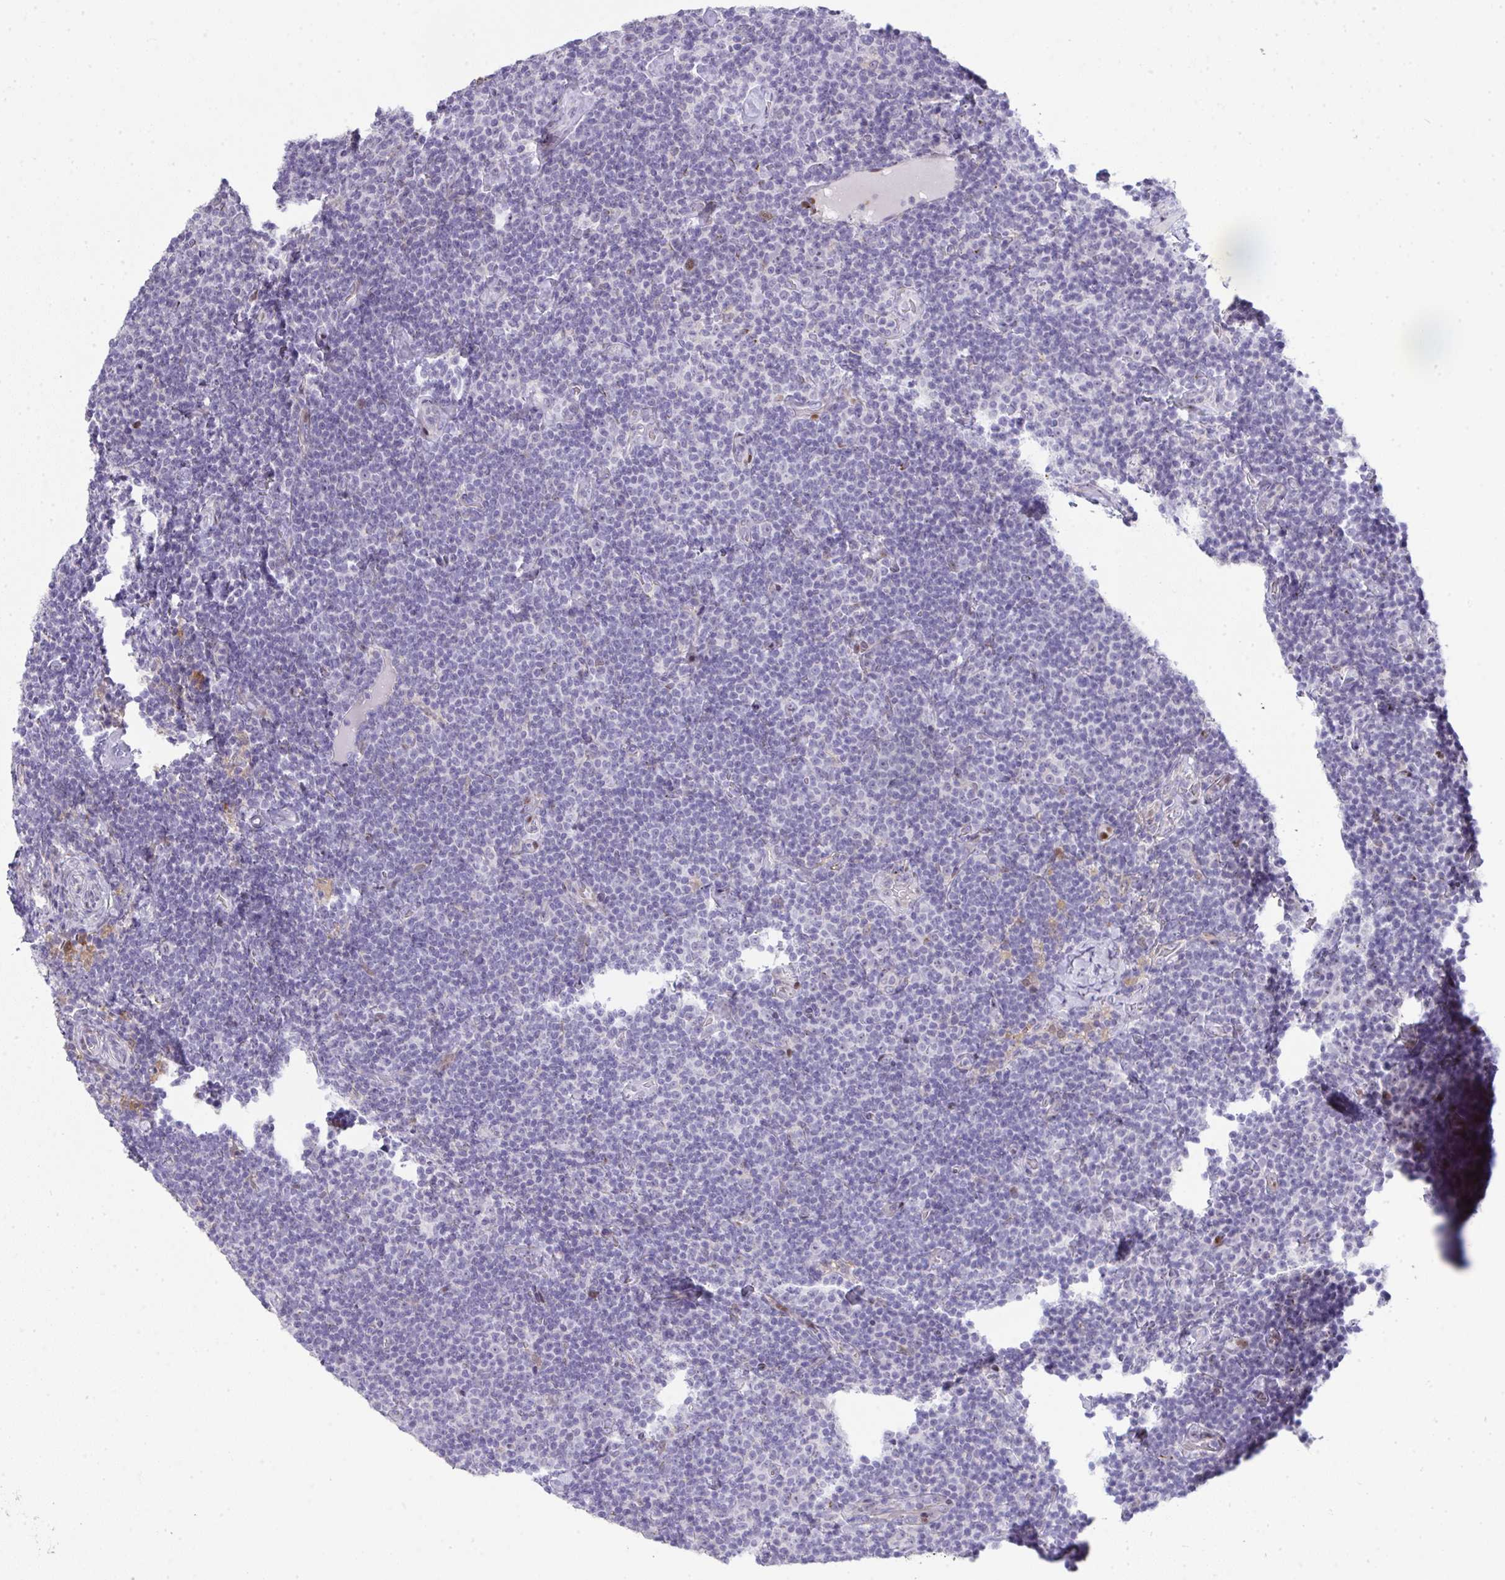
{"staining": {"intensity": "negative", "quantity": "none", "location": "none"}, "tissue": "lymphoma", "cell_type": "Tumor cells", "image_type": "cancer", "snomed": [{"axis": "morphology", "description": "Malignant lymphoma, non-Hodgkin's type, Low grade"}, {"axis": "topography", "description": "Lymph node"}], "caption": "The immunohistochemistry (IHC) image has no significant staining in tumor cells of lymphoma tissue. The staining is performed using DAB (3,3'-diaminobenzidine) brown chromogen with nuclei counter-stained in using hematoxylin.", "gene": "GALNT16", "patient": {"sex": "male", "age": 81}}